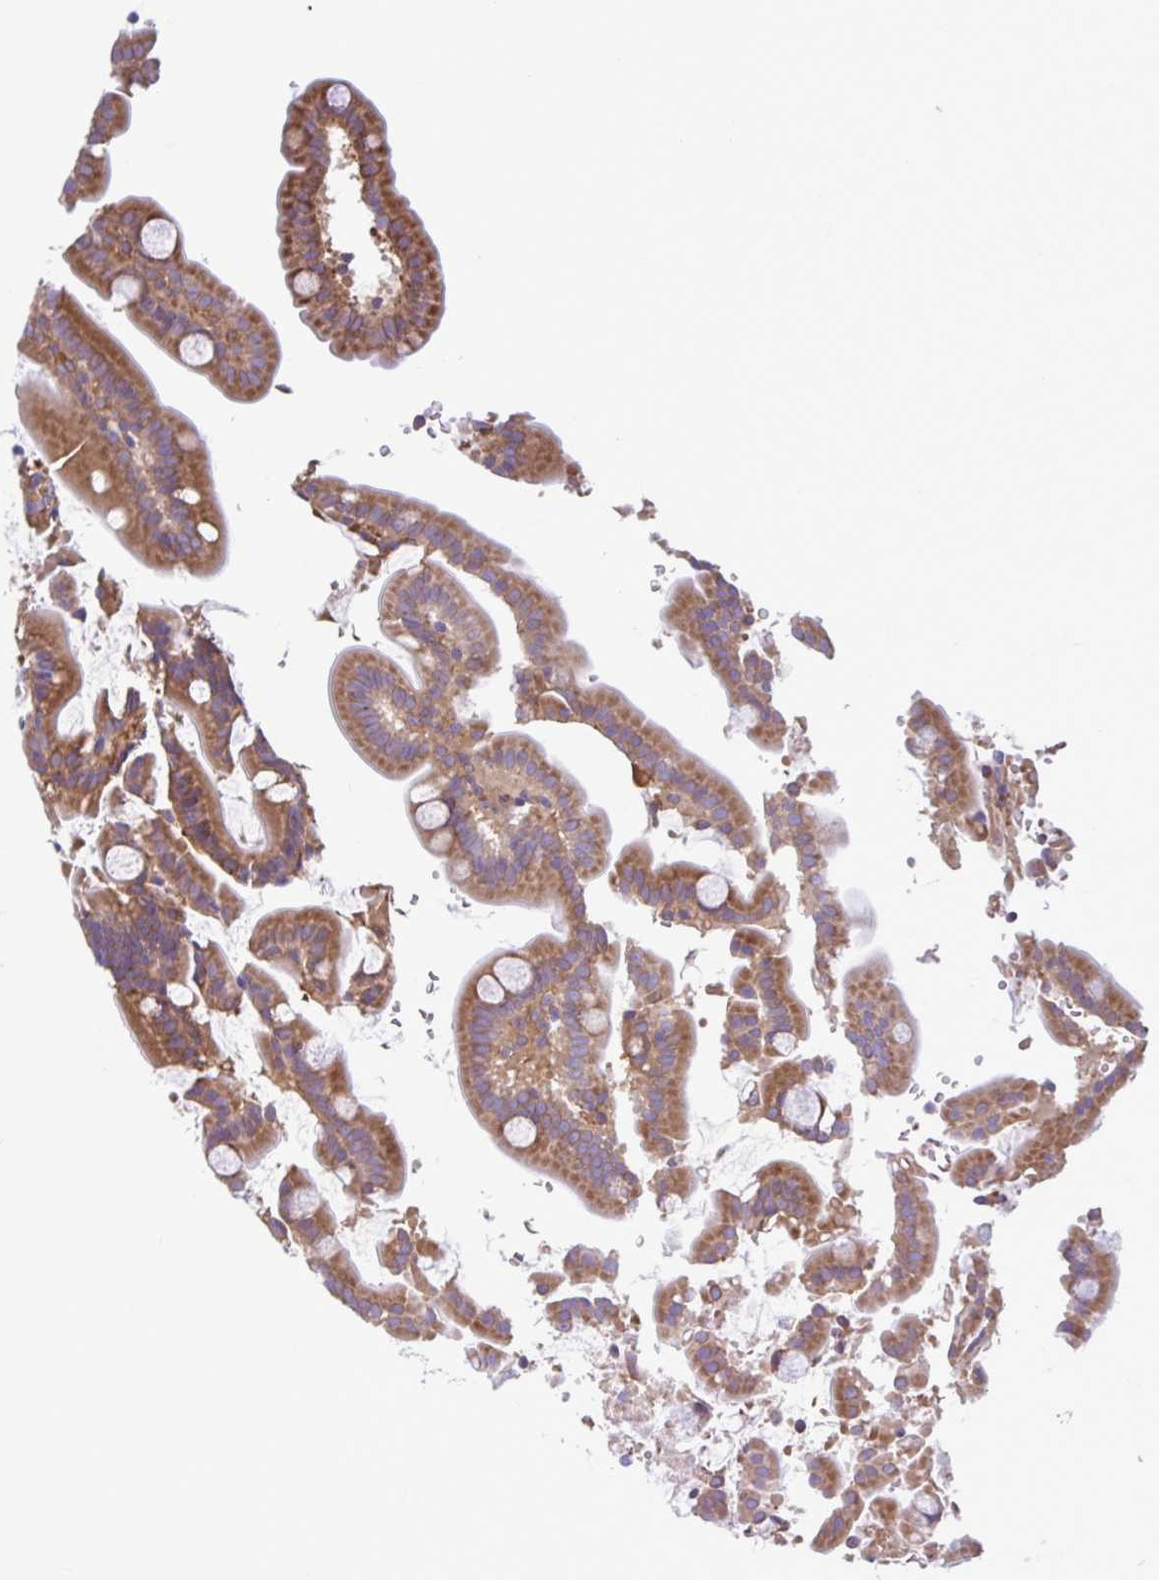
{"staining": {"intensity": "moderate", "quantity": ">75%", "location": "cytoplasmic/membranous"}, "tissue": "duodenum", "cell_type": "Glandular cells", "image_type": "normal", "snomed": [{"axis": "morphology", "description": "Normal tissue, NOS"}, {"axis": "topography", "description": "Duodenum"}], "caption": "The photomicrograph shows a brown stain indicating the presence of a protein in the cytoplasmic/membranous of glandular cells in duodenum. (Brightfield microscopy of DAB IHC at high magnification).", "gene": "RPS16", "patient": {"sex": "male", "age": 55}}